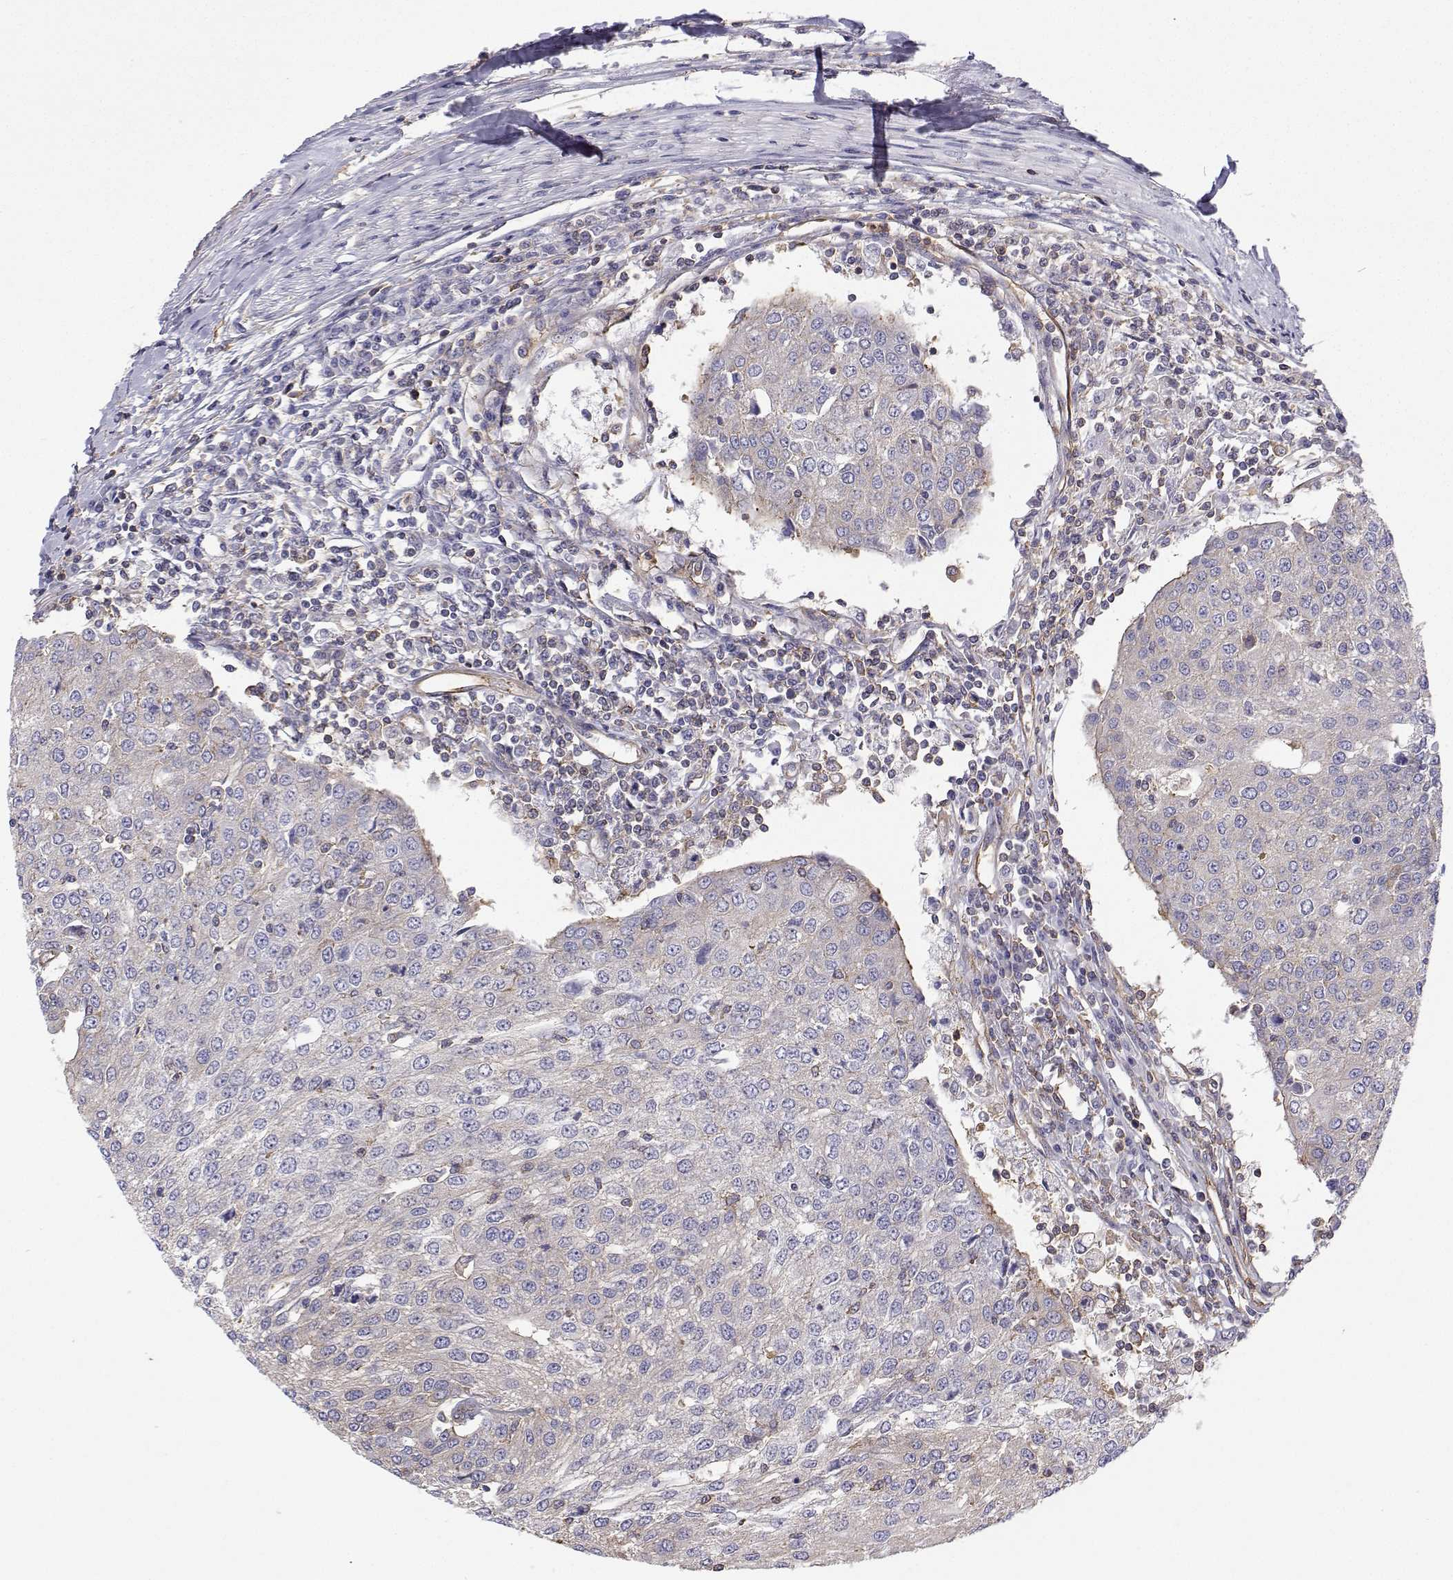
{"staining": {"intensity": "negative", "quantity": "none", "location": "none"}, "tissue": "urothelial cancer", "cell_type": "Tumor cells", "image_type": "cancer", "snomed": [{"axis": "morphology", "description": "Urothelial carcinoma, High grade"}, {"axis": "topography", "description": "Urinary bladder"}], "caption": "IHC histopathology image of human urothelial cancer stained for a protein (brown), which shows no staining in tumor cells.", "gene": "MYH9", "patient": {"sex": "female", "age": 85}}